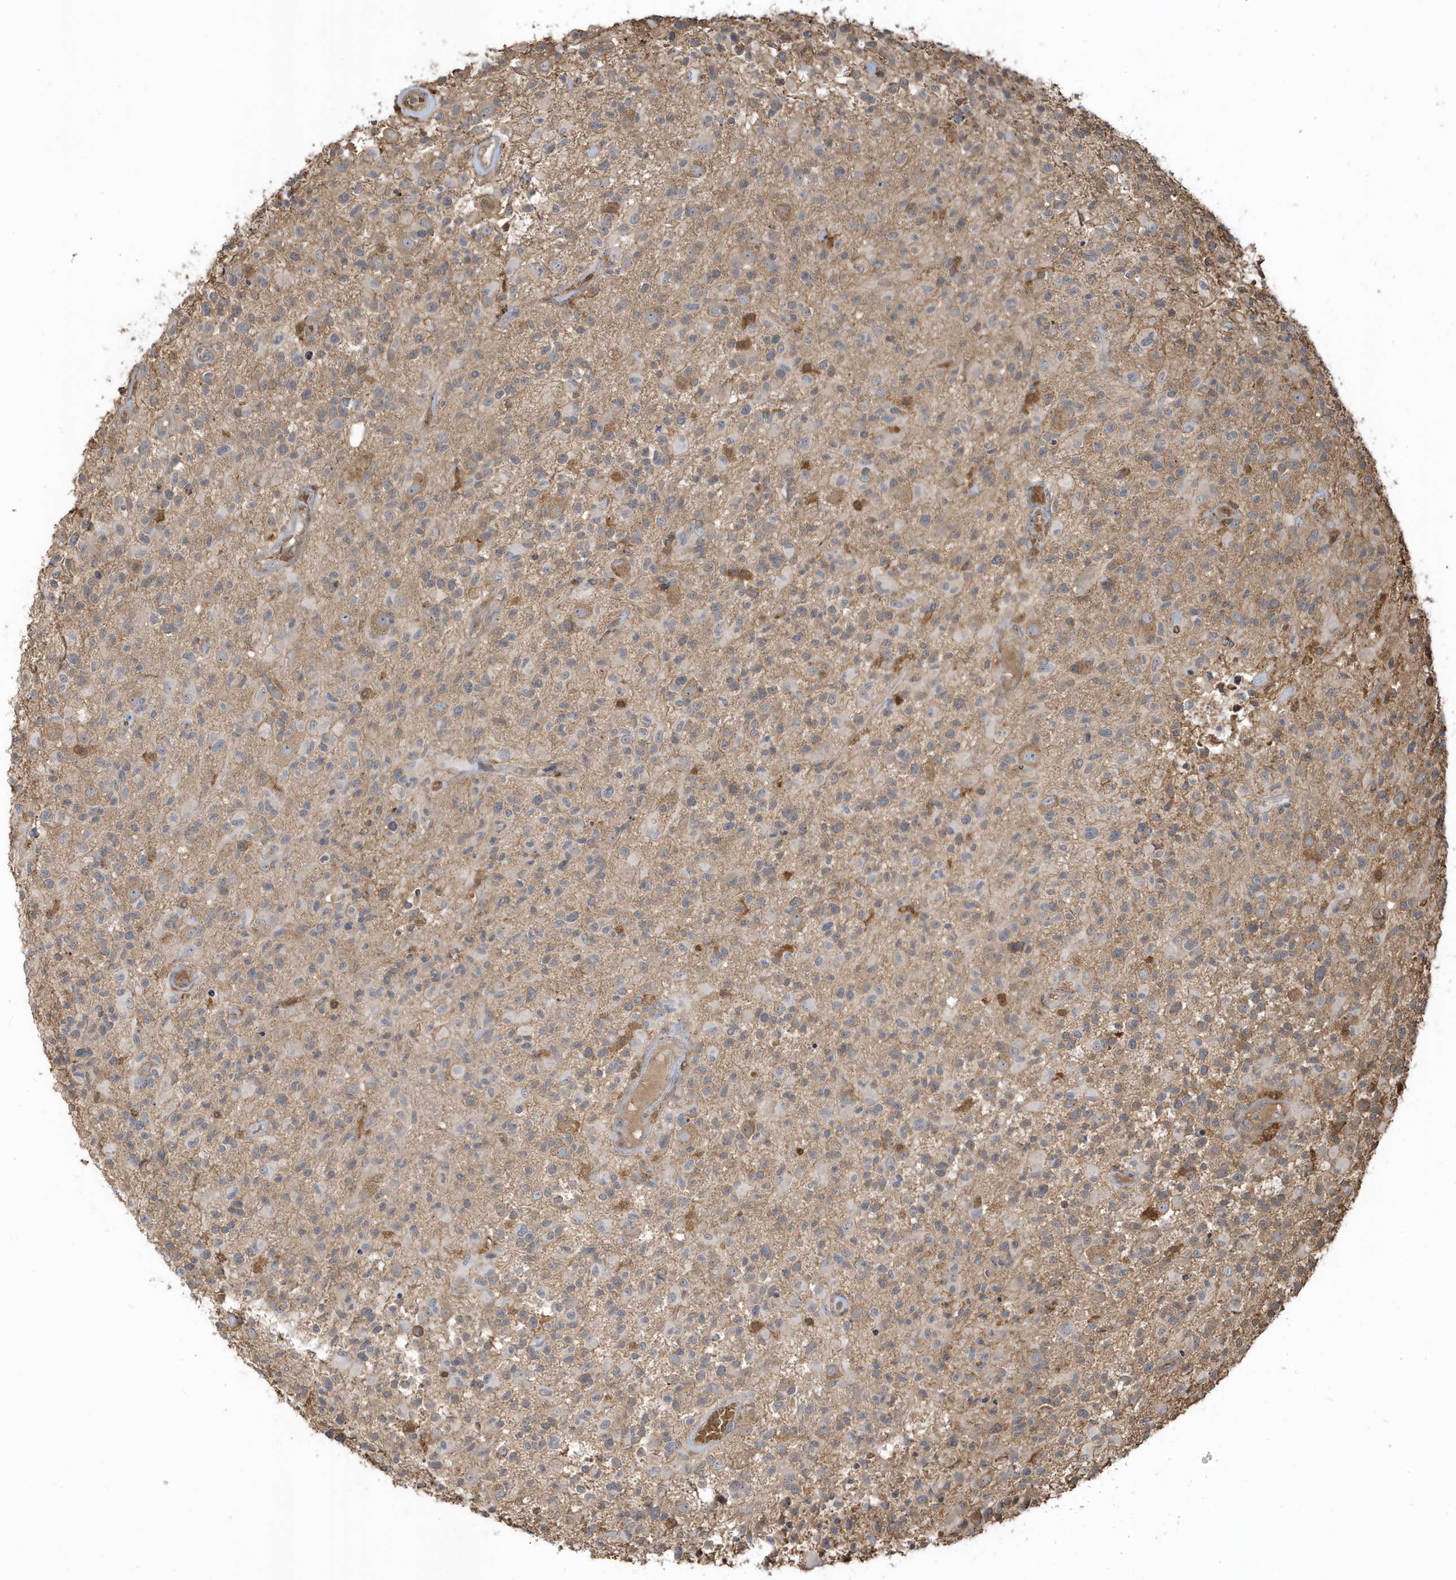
{"staining": {"intensity": "weak", "quantity": "<25%", "location": "cytoplasmic/membranous"}, "tissue": "glioma", "cell_type": "Tumor cells", "image_type": "cancer", "snomed": [{"axis": "morphology", "description": "Glioma, malignant, High grade"}, {"axis": "morphology", "description": "Glioblastoma, NOS"}, {"axis": "topography", "description": "Brain"}], "caption": "Immunohistochemistry (IHC) image of neoplastic tissue: human glioma stained with DAB (3,3'-diaminobenzidine) exhibits no significant protein positivity in tumor cells. (Stains: DAB (3,3'-diaminobenzidine) immunohistochemistry (IHC) with hematoxylin counter stain, Microscopy: brightfield microscopy at high magnification).", "gene": "ZBTB8A", "patient": {"sex": "male", "age": 60}}